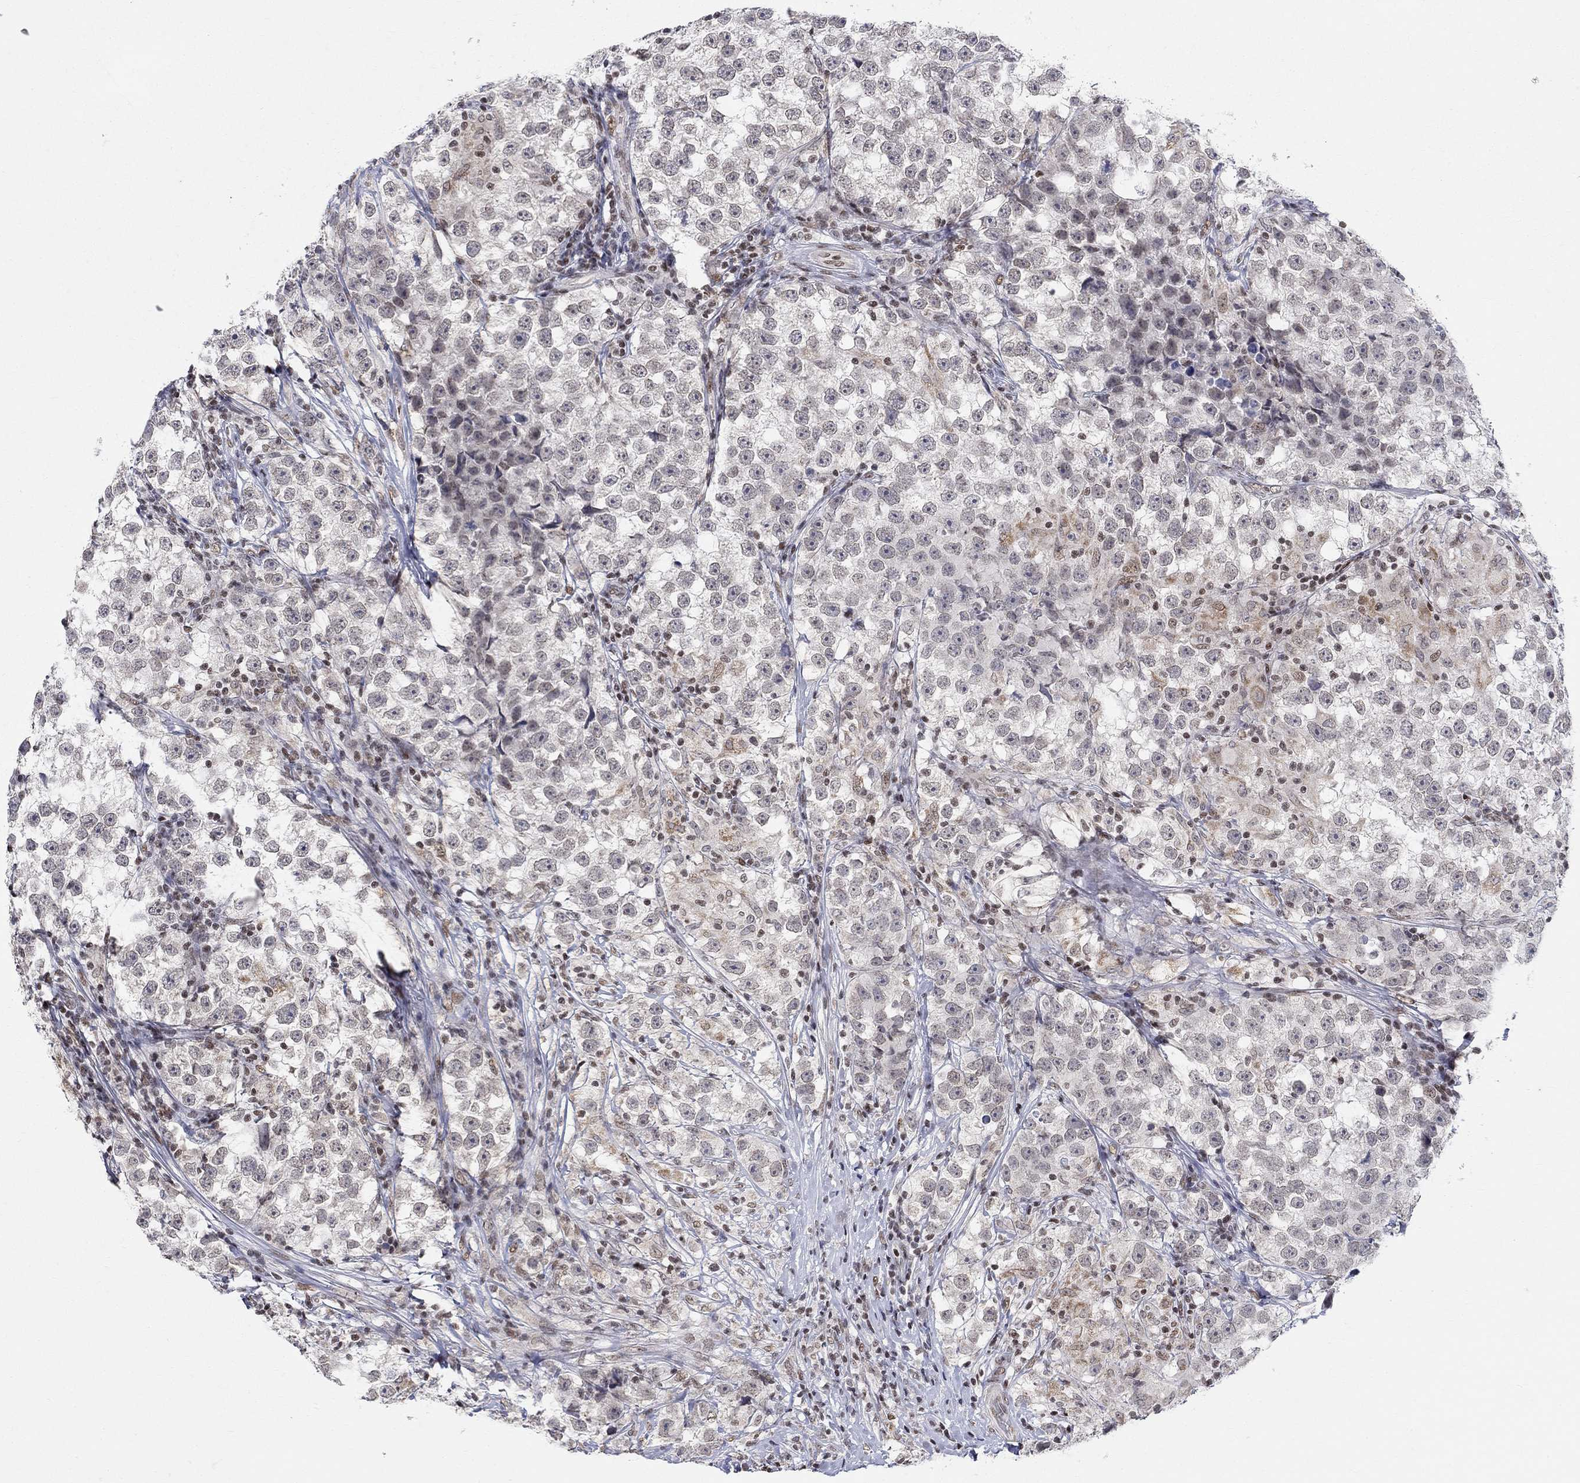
{"staining": {"intensity": "negative", "quantity": "none", "location": "none"}, "tissue": "testis cancer", "cell_type": "Tumor cells", "image_type": "cancer", "snomed": [{"axis": "morphology", "description": "Seminoma, NOS"}, {"axis": "topography", "description": "Testis"}], "caption": "Image shows no significant protein positivity in tumor cells of testis cancer.", "gene": "KLF12", "patient": {"sex": "male", "age": 46}}